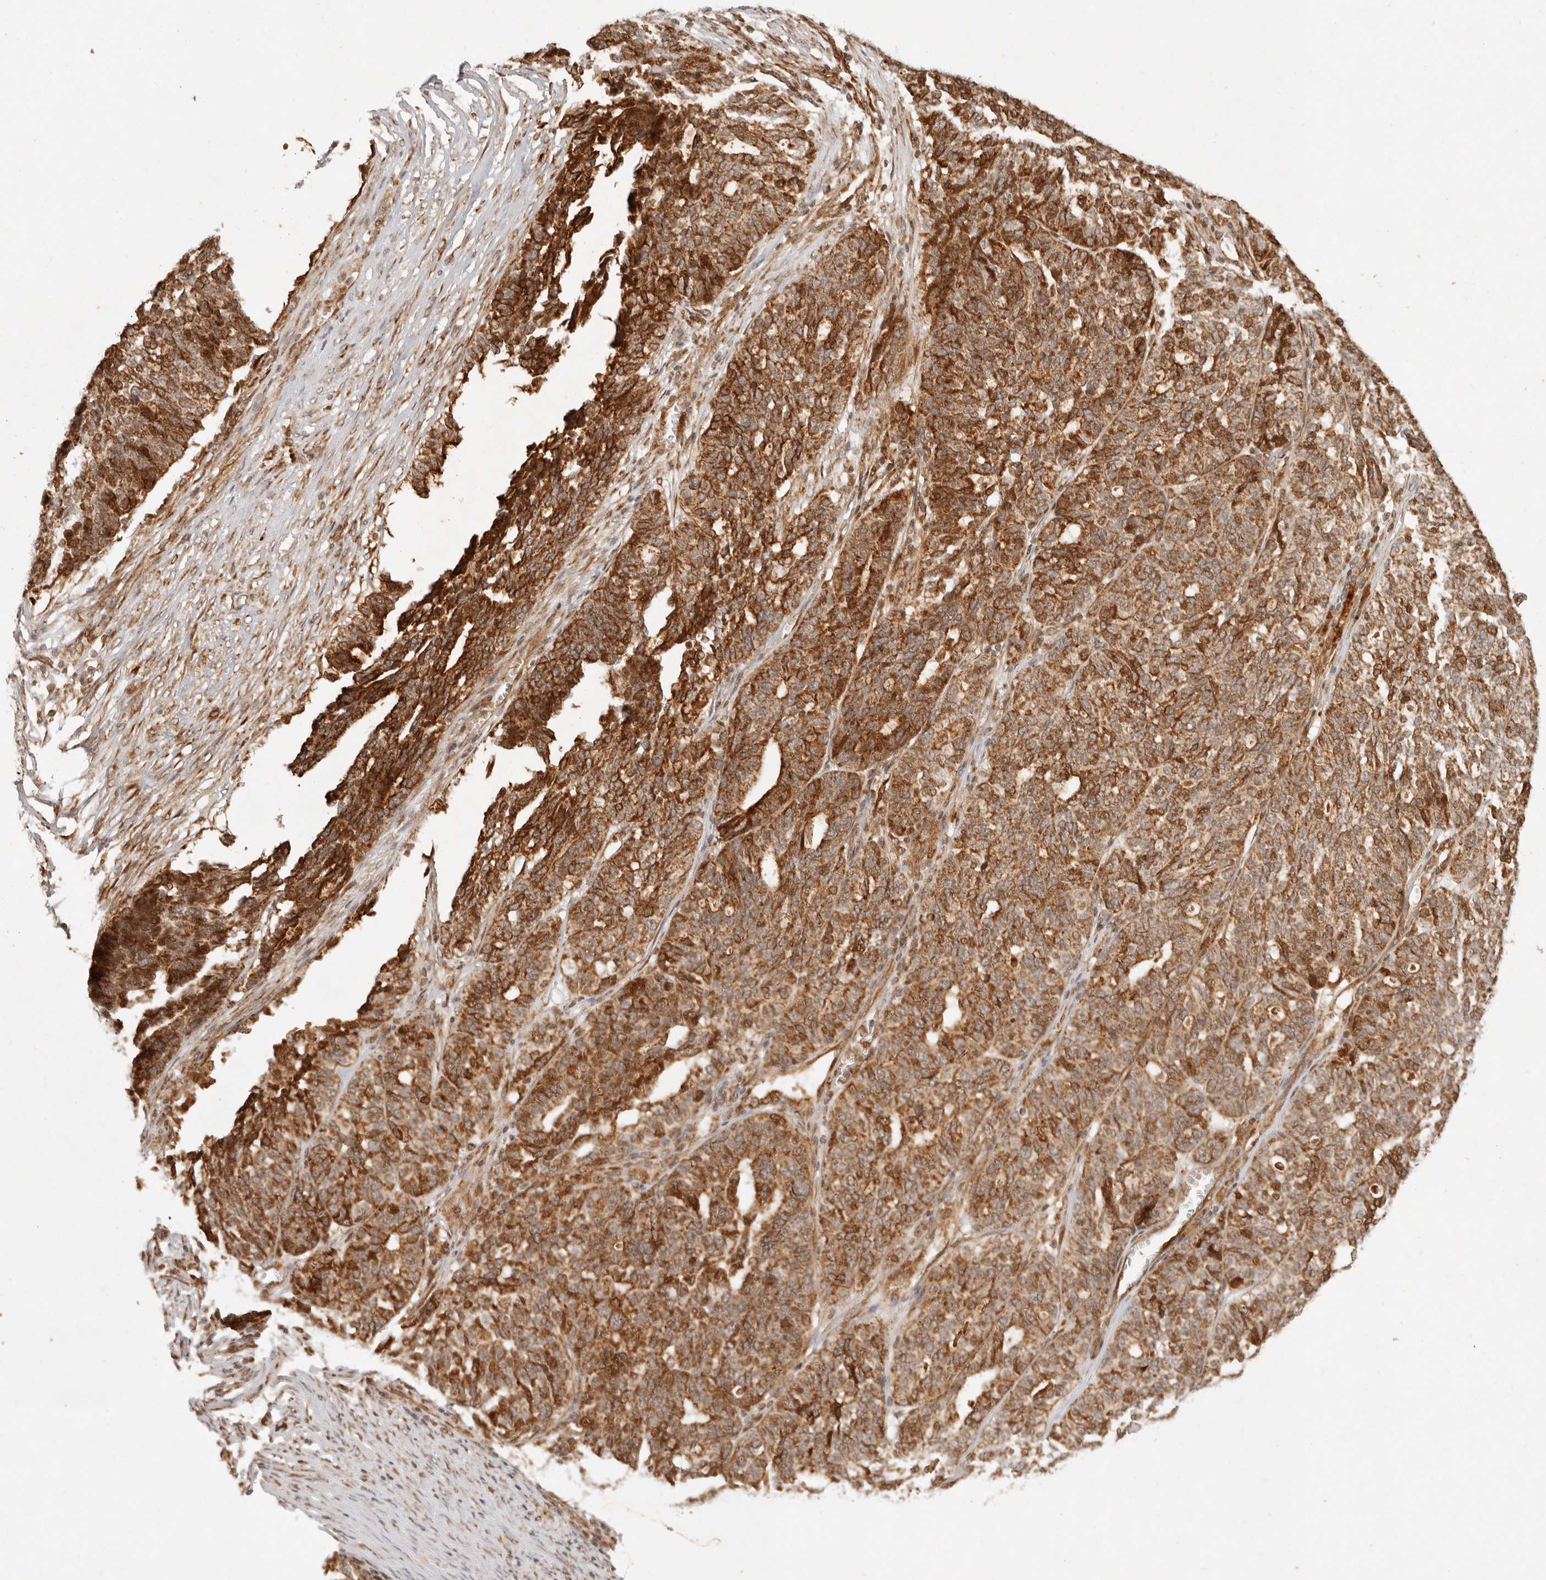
{"staining": {"intensity": "strong", "quantity": ">75%", "location": "cytoplasmic/membranous"}, "tissue": "ovarian cancer", "cell_type": "Tumor cells", "image_type": "cancer", "snomed": [{"axis": "morphology", "description": "Cystadenocarcinoma, serous, NOS"}, {"axis": "topography", "description": "Ovary"}], "caption": "The micrograph displays staining of serous cystadenocarcinoma (ovarian), revealing strong cytoplasmic/membranous protein expression (brown color) within tumor cells.", "gene": "KLHL38", "patient": {"sex": "female", "age": 59}}